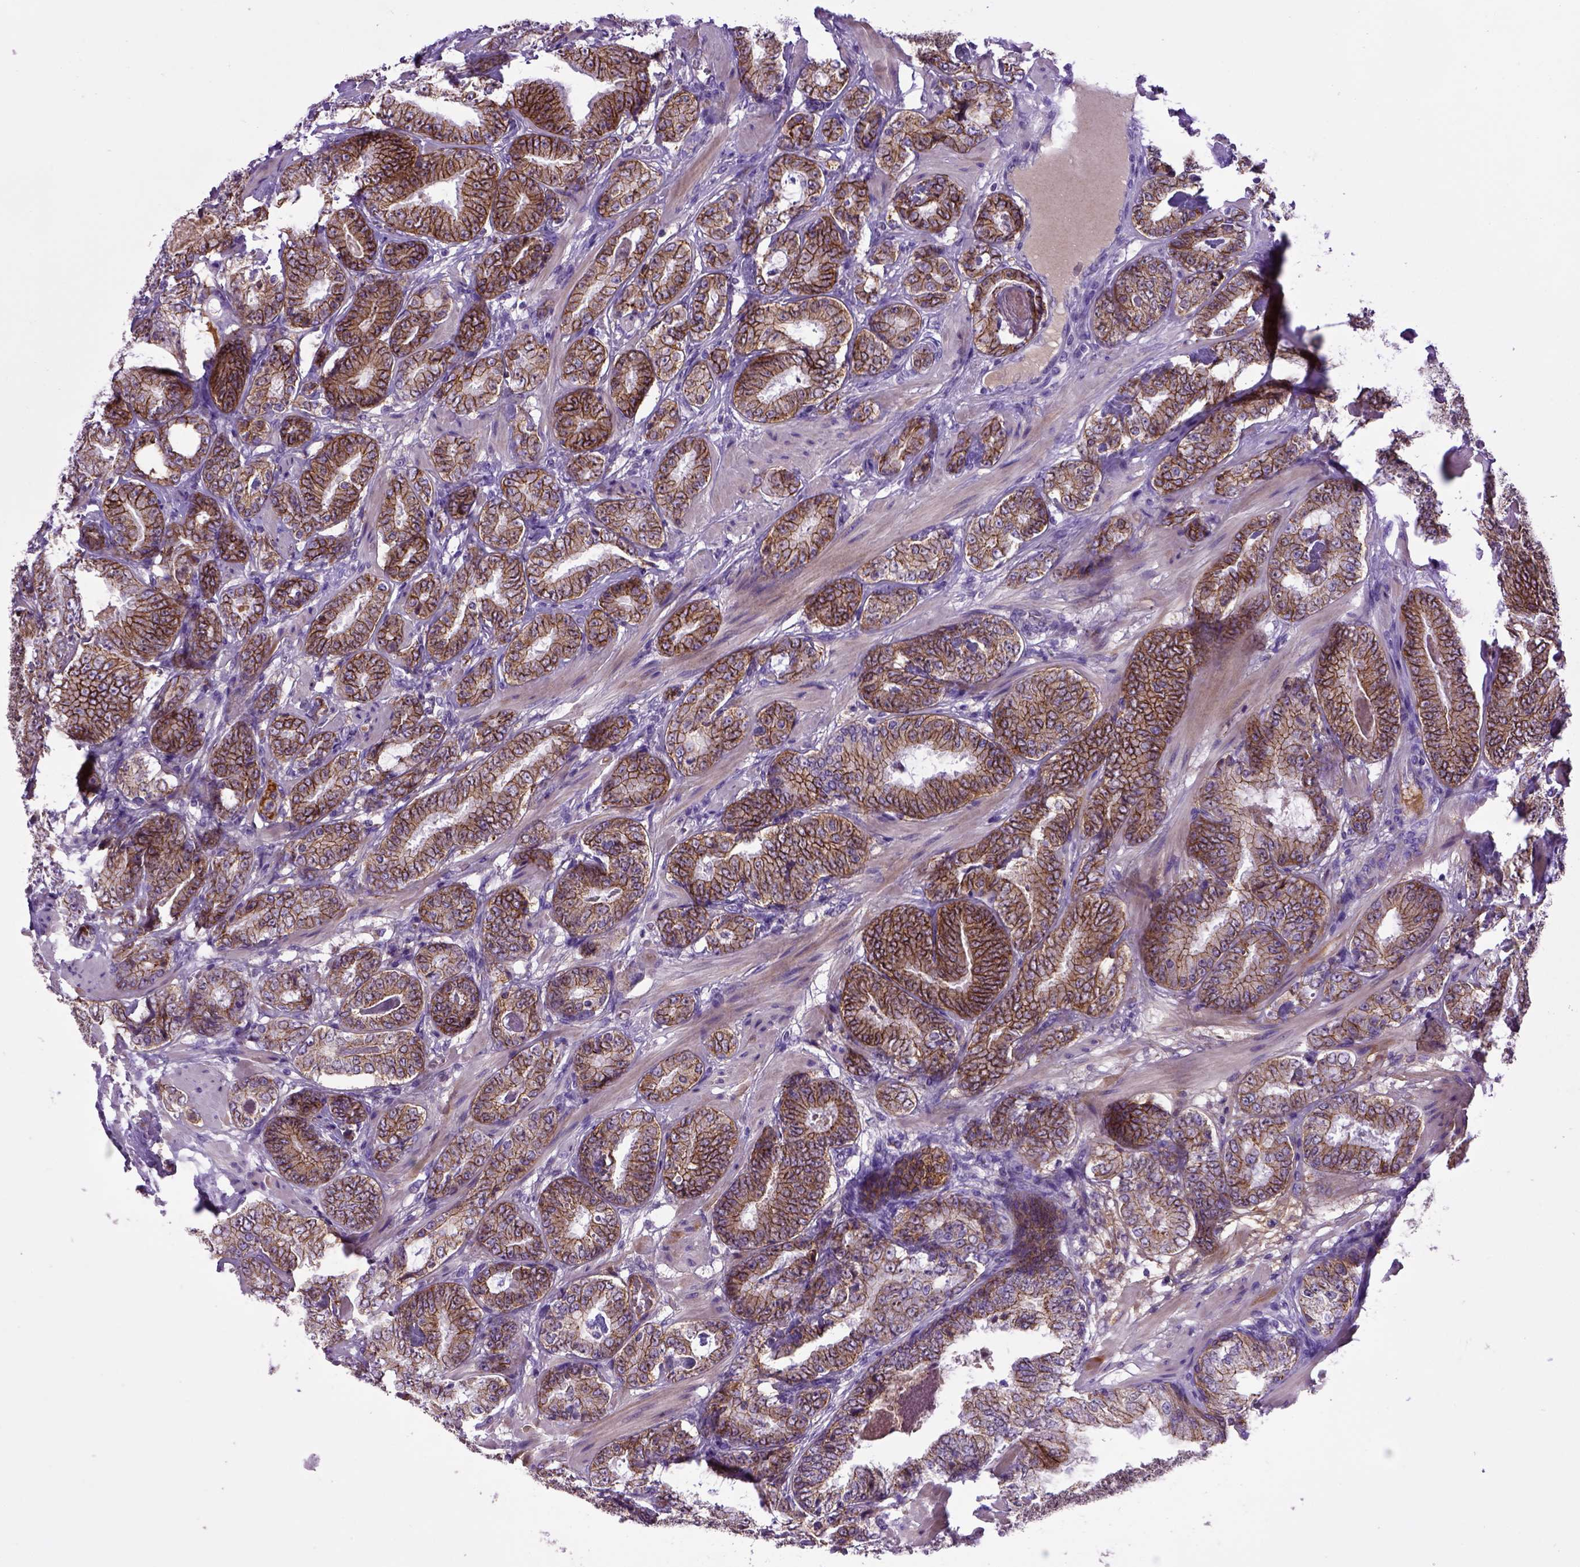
{"staining": {"intensity": "strong", "quantity": ">75%", "location": "cytoplasmic/membranous,nuclear"}, "tissue": "prostate cancer", "cell_type": "Tumor cells", "image_type": "cancer", "snomed": [{"axis": "morphology", "description": "Adenocarcinoma, Low grade"}, {"axis": "topography", "description": "Prostate"}], "caption": "Protein staining by immunohistochemistry demonstrates strong cytoplasmic/membranous and nuclear positivity in approximately >75% of tumor cells in prostate cancer.", "gene": "CDH1", "patient": {"sex": "male", "age": 60}}